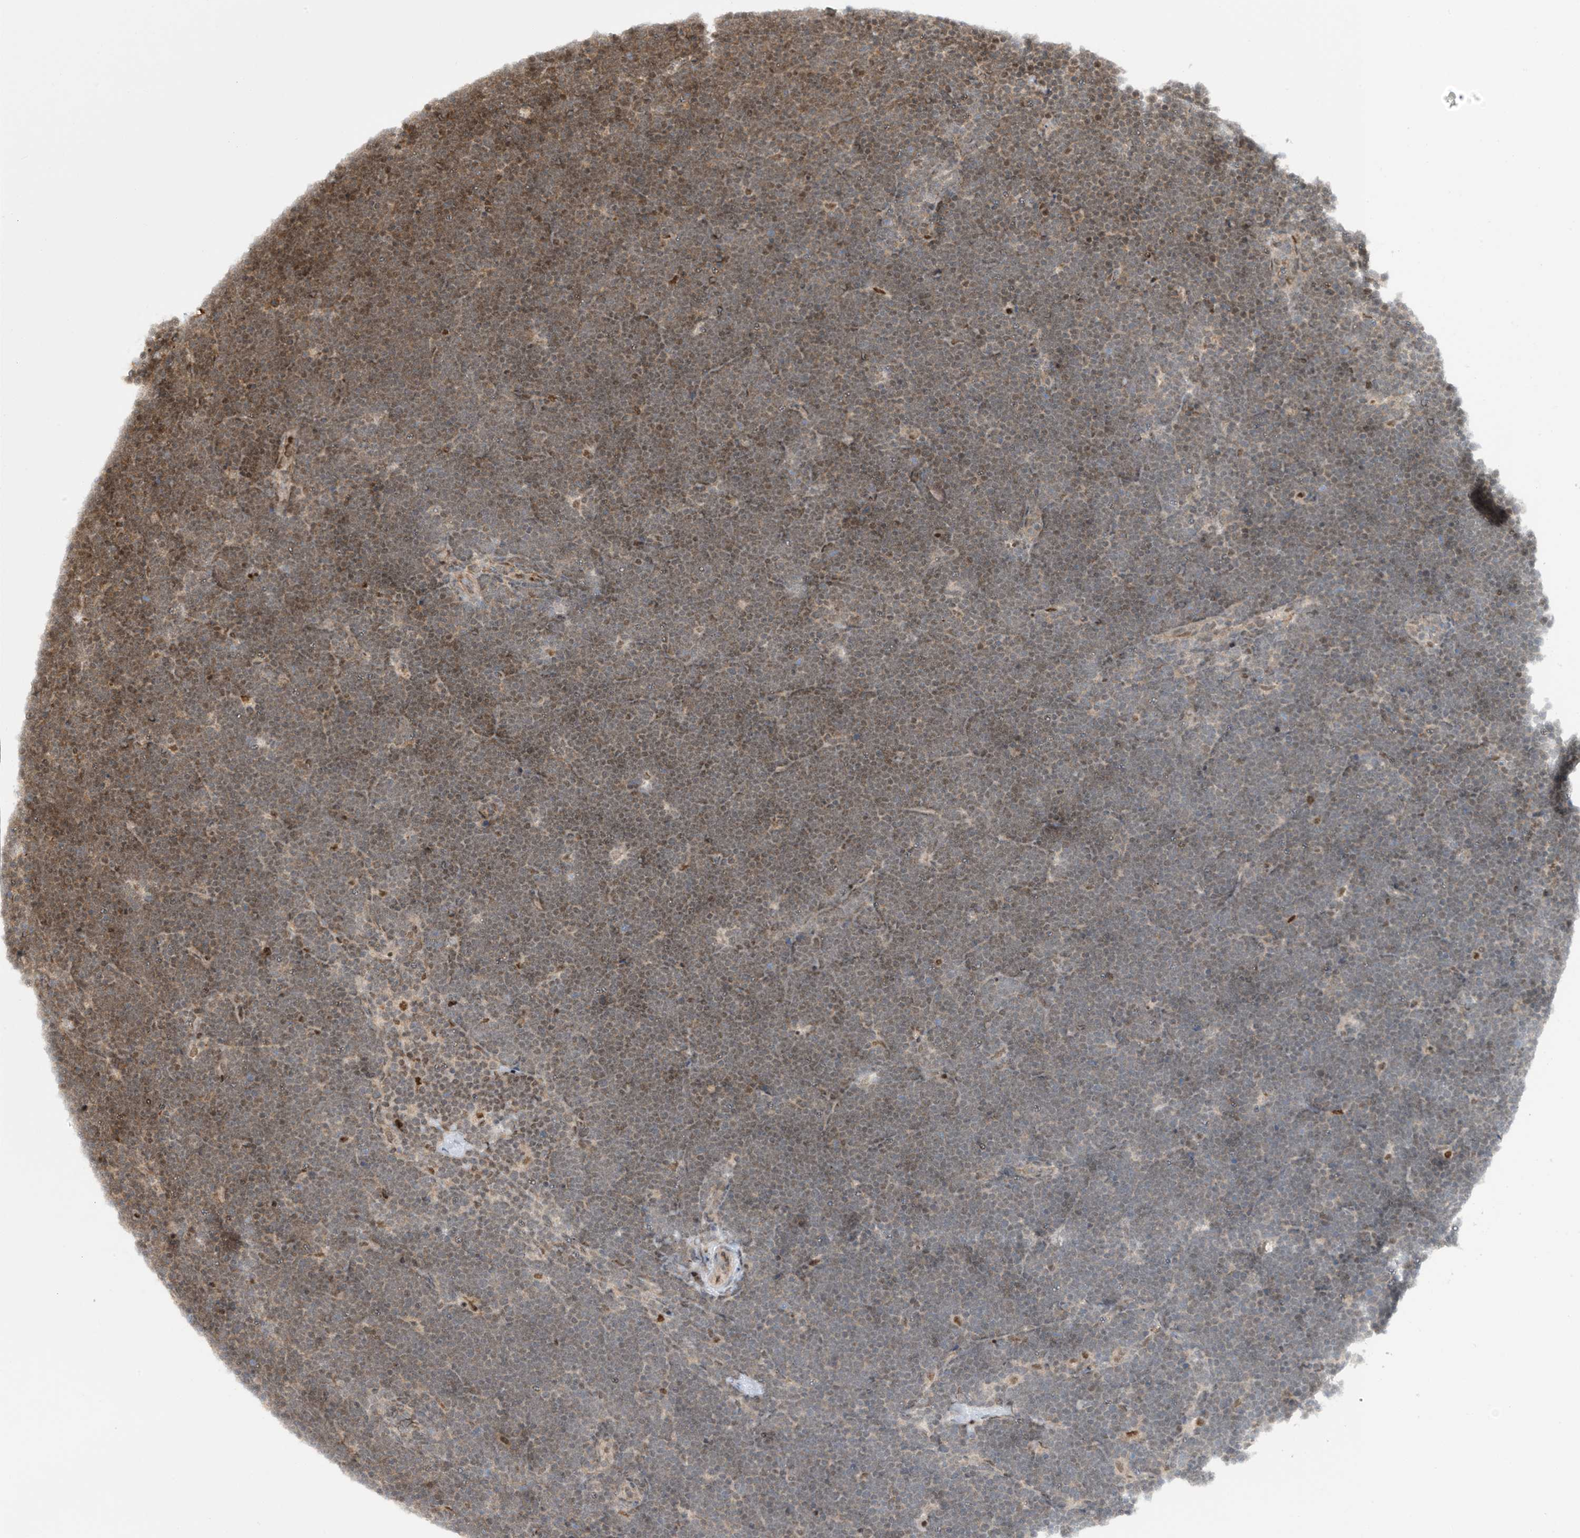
{"staining": {"intensity": "moderate", "quantity": "25%-75%", "location": "cytoplasmic/membranous,nuclear"}, "tissue": "lymphoma", "cell_type": "Tumor cells", "image_type": "cancer", "snomed": [{"axis": "morphology", "description": "Malignant lymphoma, non-Hodgkin's type, High grade"}, {"axis": "topography", "description": "Lymph node"}], "caption": "A high-resolution image shows IHC staining of lymphoma, which reveals moderate cytoplasmic/membranous and nuclear positivity in approximately 25%-75% of tumor cells.", "gene": "LAGE3", "patient": {"sex": "male", "age": 13}}